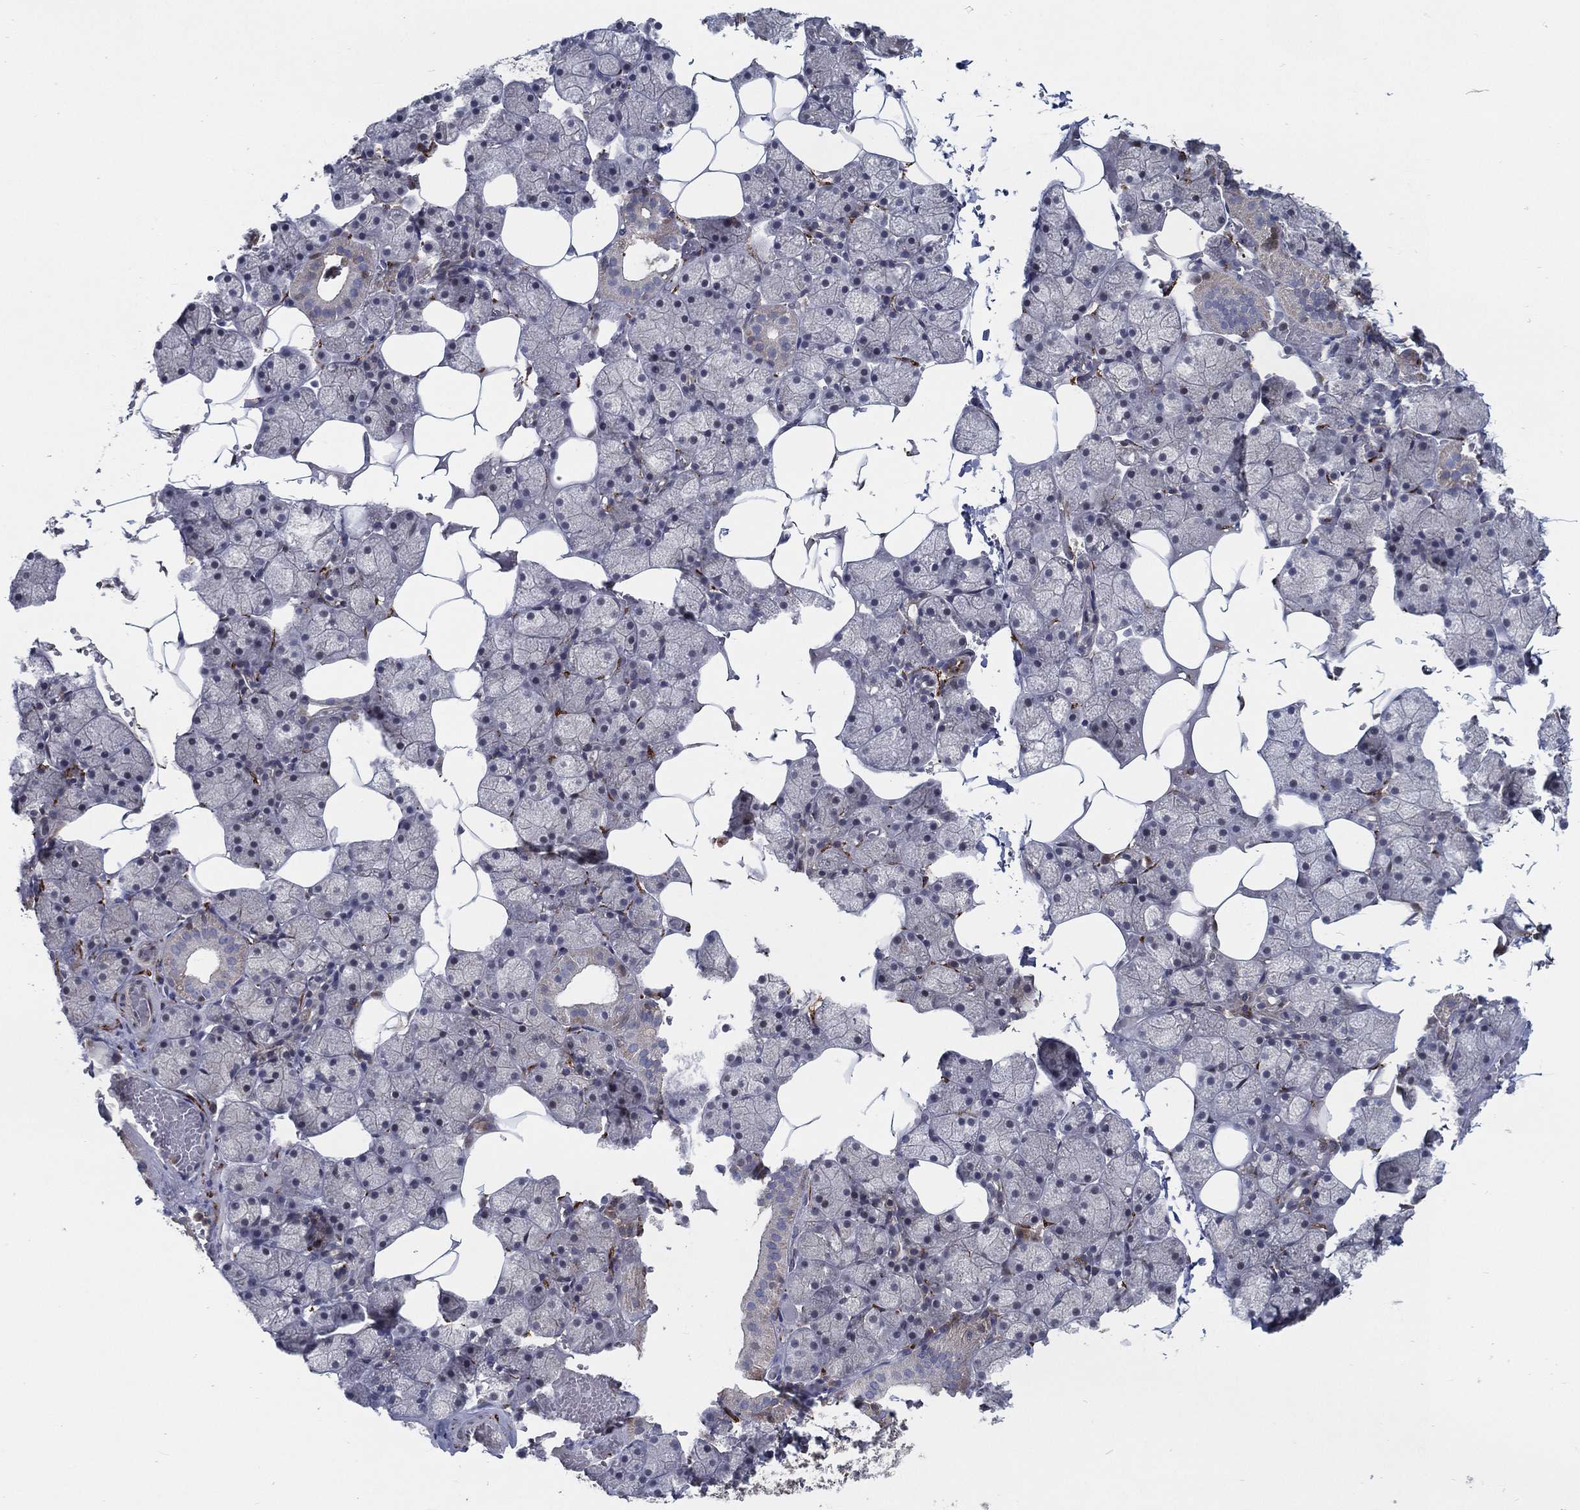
{"staining": {"intensity": "moderate", "quantity": "<25%", "location": "nuclear"}, "tissue": "salivary gland", "cell_type": "Glandular cells", "image_type": "normal", "snomed": [{"axis": "morphology", "description": "Normal tissue, NOS"}, {"axis": "topography", "description": "Salivary gland"}], "caption": "IHC of normal human salivary gland reveals low levels of moderate nuclear positivity in about <25% of glandular cells.", "gene": "ARHGAP11A", "patient": {"sex": "male", "age": 38}}